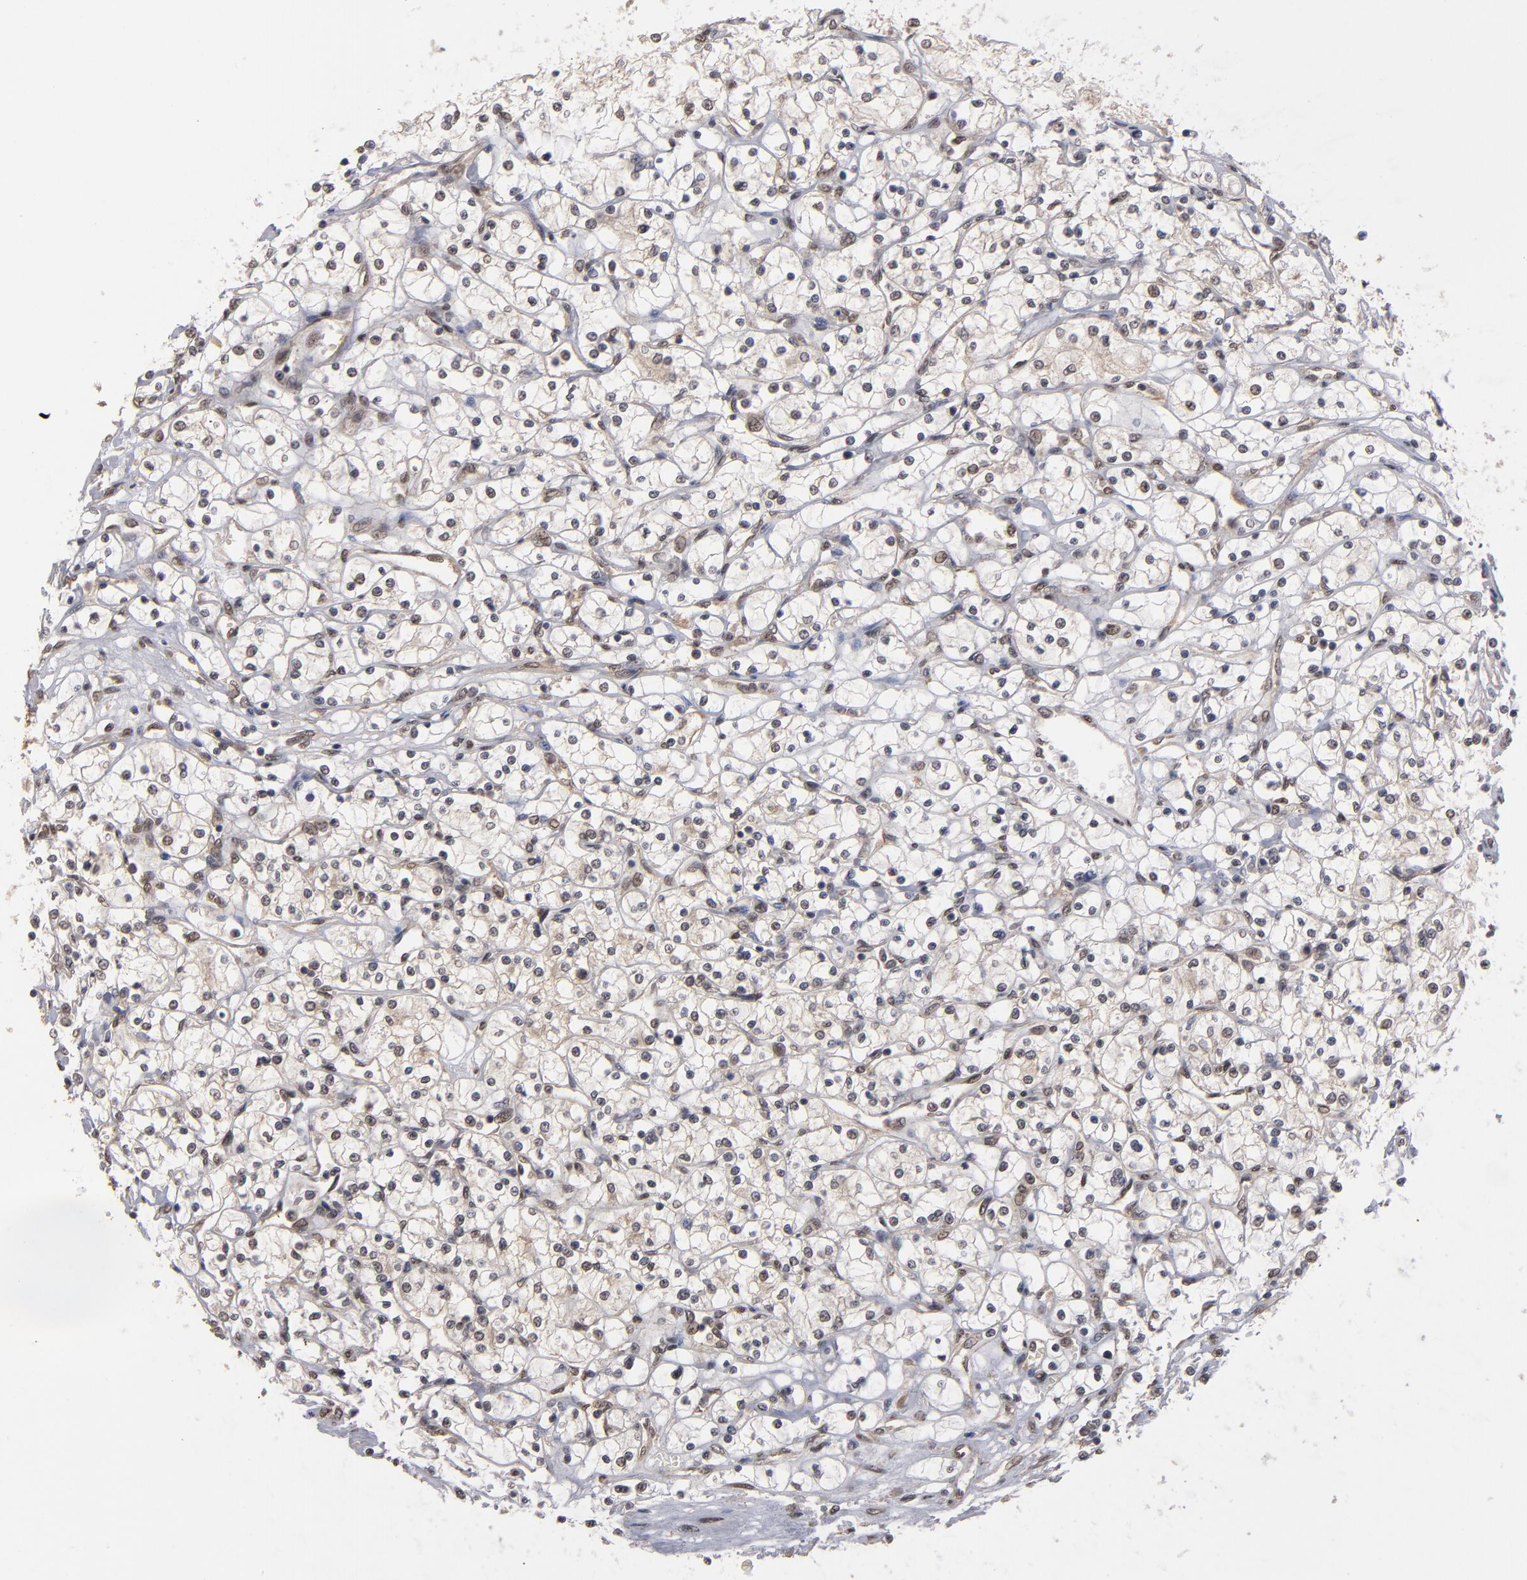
{"staining": {"intensity": "weak", "quantity": "<25%", "location": "cytoplasmic/membranous"}, "tissue": "renal cancer", "cell_type": "Tumor cells", "image_type": "cancer", "snomed": [{"axis": "morphology", "description": "Adenocarcinoma, NOS"}, {"axis": "topography", "description": "Kidney"}], "caption": "DAB (3,3'-diaminobenzidine) immunohistochemical staining of human renal adenocarcinoma exhibits no significant positivity in tumor cells.", "gene": "HUWE1", "patient": {"sex": "male", "age": 61}}